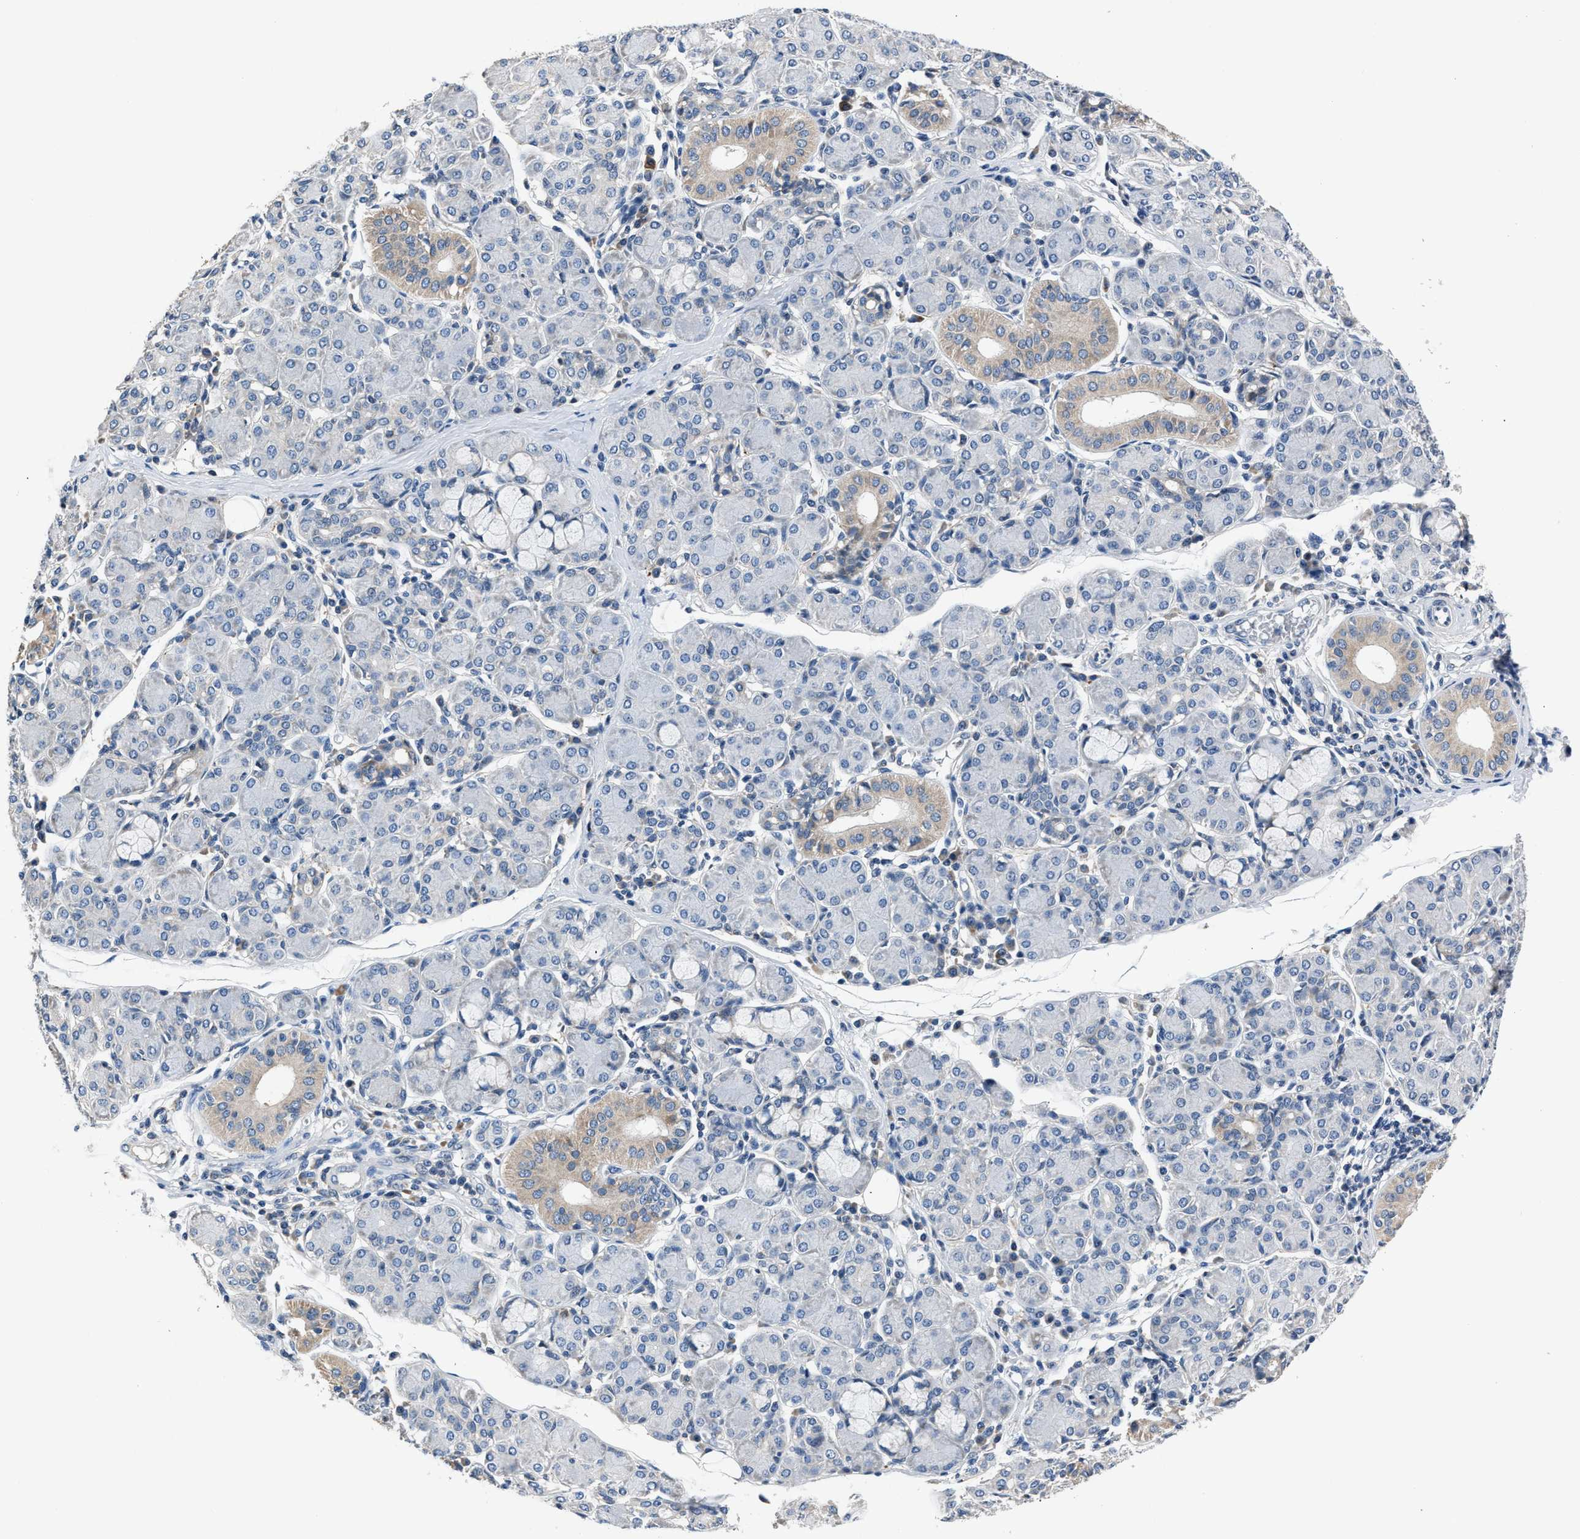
{"staining": {"intensity": "weak", "quantity": "<25%", "location": "cytoplasmic/membranous"}, "tissue": "salivary gland", "cell_type": "Glandular cells", "image_type": "normal", "snomed": [{"axis": "morphology", "description": "Normal tissue, NOS"}, {"axis": "morphology", "description": "Inflammation, NOS"}, {"axis": "topography", "description": "Lymph node"}, {"axis": "topography", "description": "Salivary gland"}], "caption": "High power microscopy histopathology image of an IHC photomicrograph of normal salivary gland, revealing no significant expression in glandular cells.", "gene": "DNAJC24", "patient": {"sex": "male", "age": 3}}